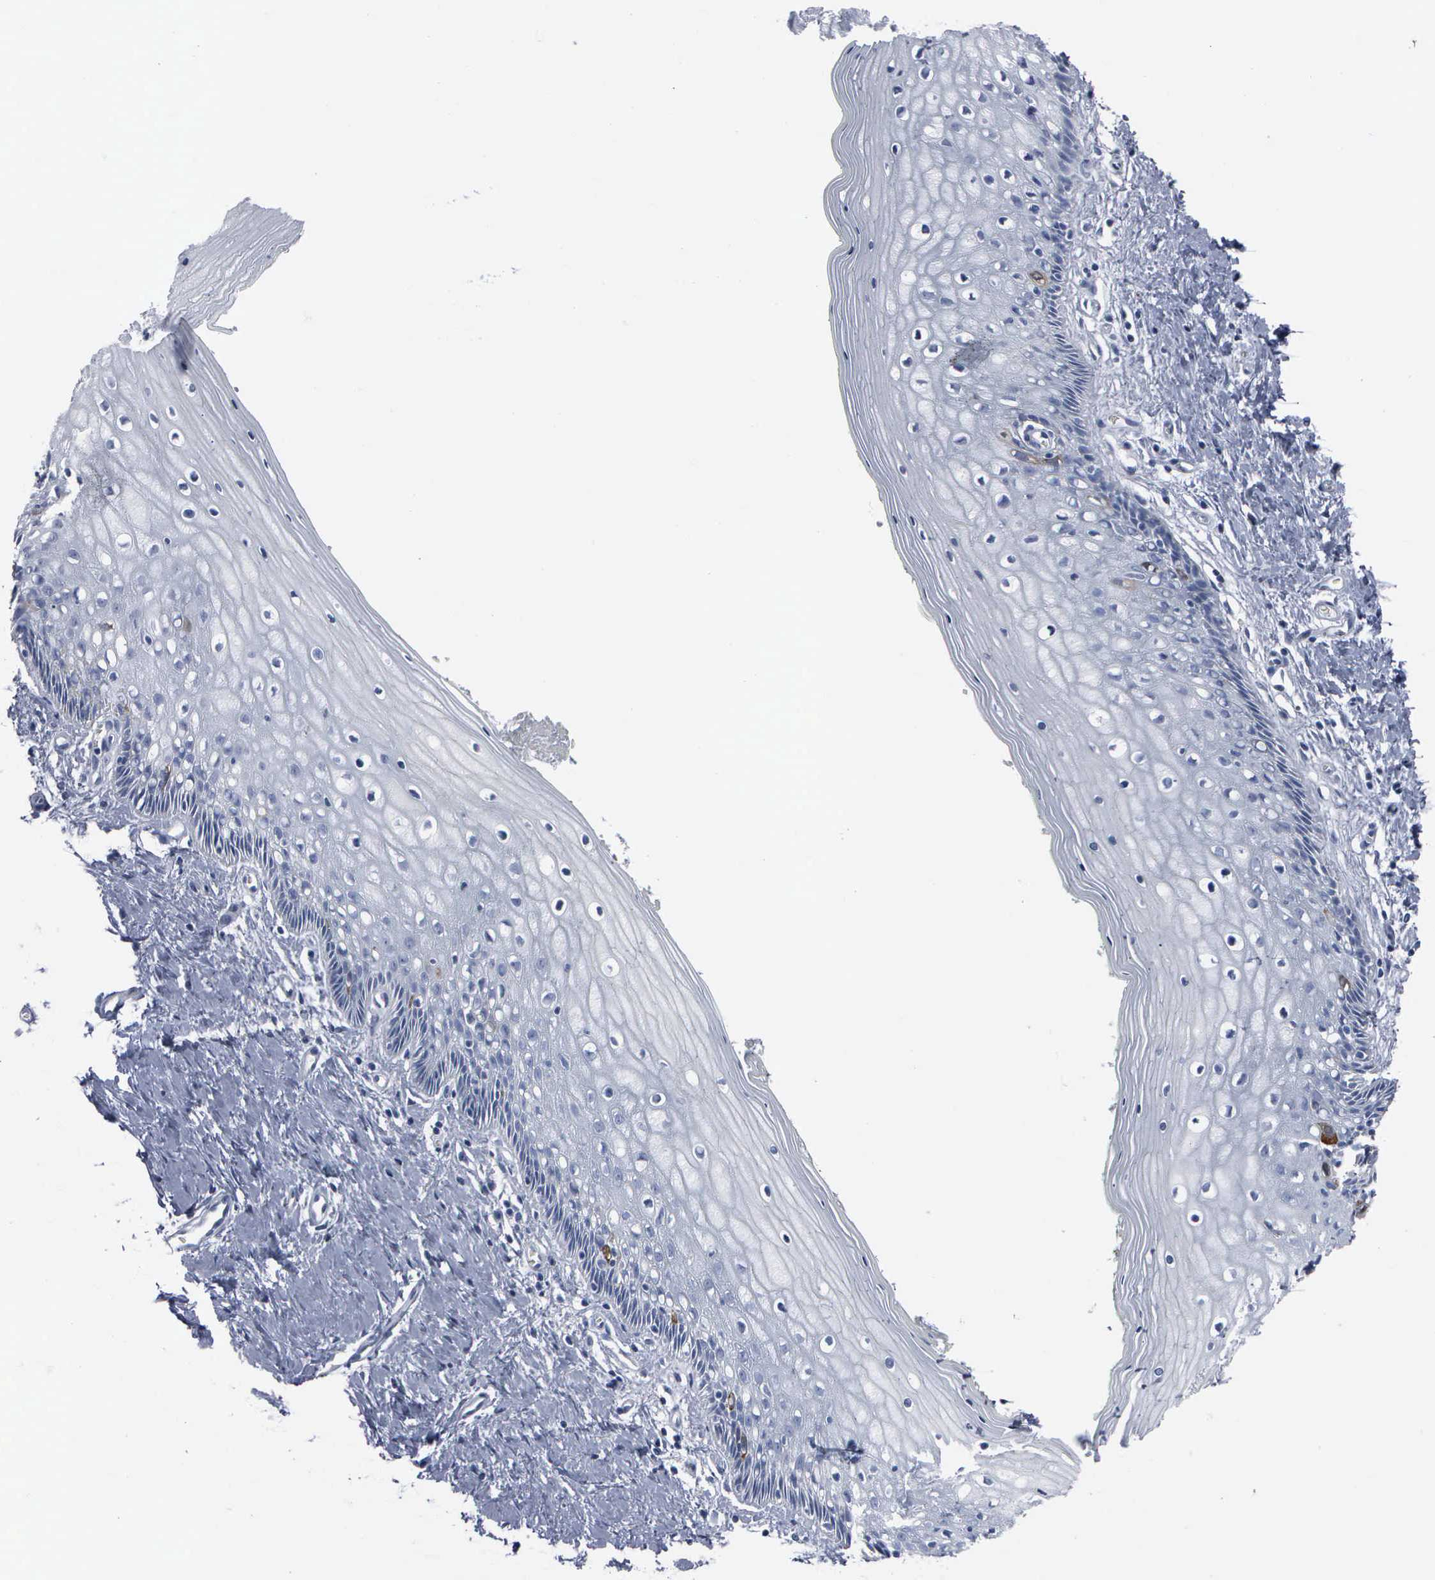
{"staining": {"intensity": "moderate", "quantity": "<25%", "location": "cytoplasmic/membranous,nuclear"}, "tissue": "vagina", "cell_type": "Squamous epithelial cells", "image_type": "normal", "snomed": [{"axis": "morphology", "description": "Normal tissue, NOS"}, {"axis": "topography", "description": "Vagina"}], "caption": "An image of human vagina stained for a protein exhibits moderate cytoplasmic/membranous,nuclear brown staining in squamous epithelial cells. (DAB (3,3'-diaminobenzidine) = brown stain, brightfield microscopy at high magnification).", "gene": "CCNB1", "patient": {"sex": "female", "age": 46}}